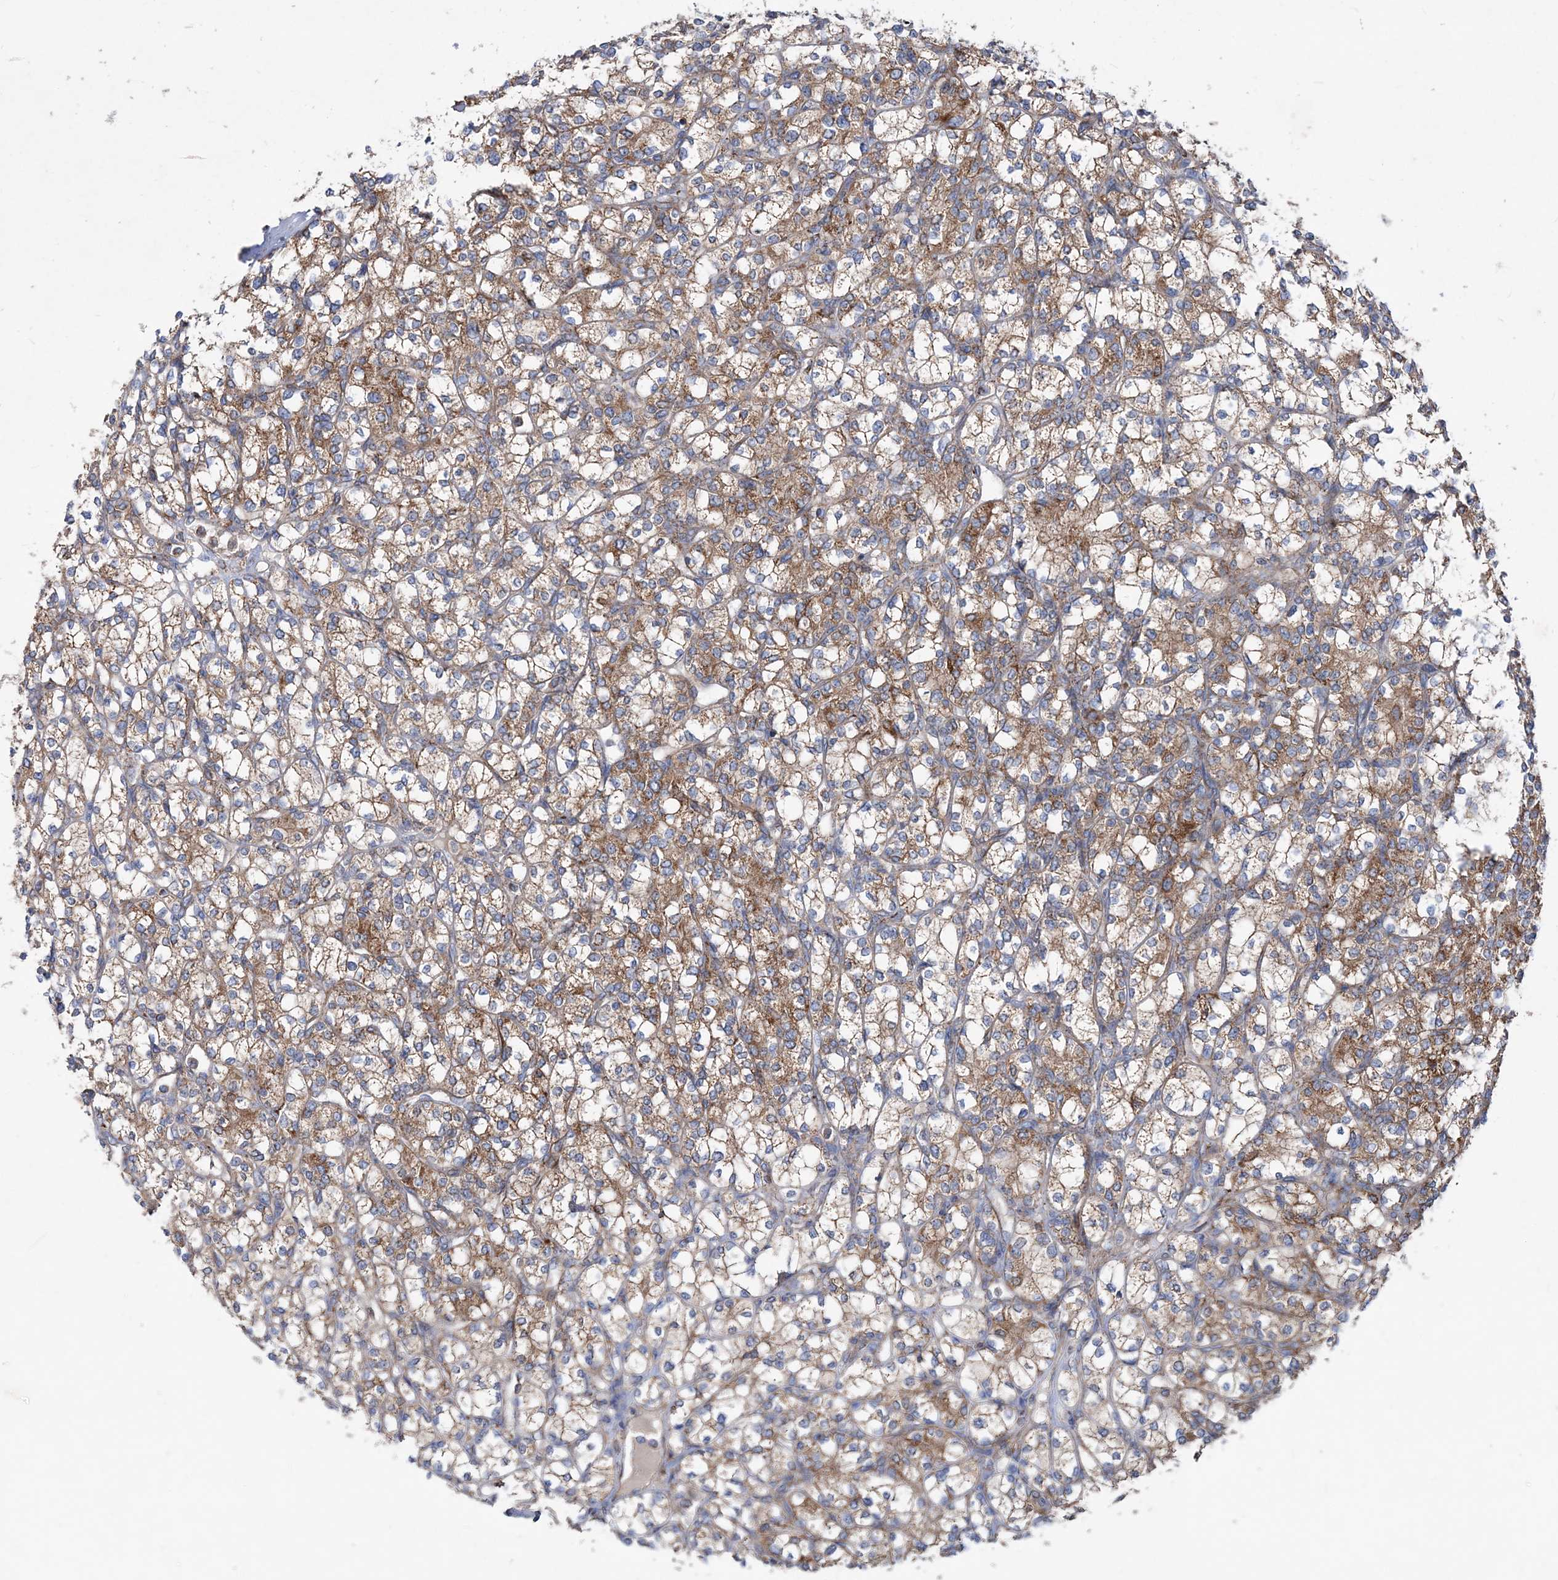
{"staining": {"intensity": "moderate", "quantity": ">75%", "location": "cytoplasmic/membranous"}, "tissue": "renal cancer", "cell_type": "Tumor cells", "image_type": "cancer", "snomed": [{"axis": "morphology", "description": "Adenocarcinoma, NOS"}, {"axis": "topography", "description": "Kidney"}], "caption": "Adenocarcinoma (renal) tissue demonstrates moderate cytoplasmic/membranous expression in about >75% of tumor cells", "gene": "NGLY1", "patient": {"sex": "male", "age": 77}}